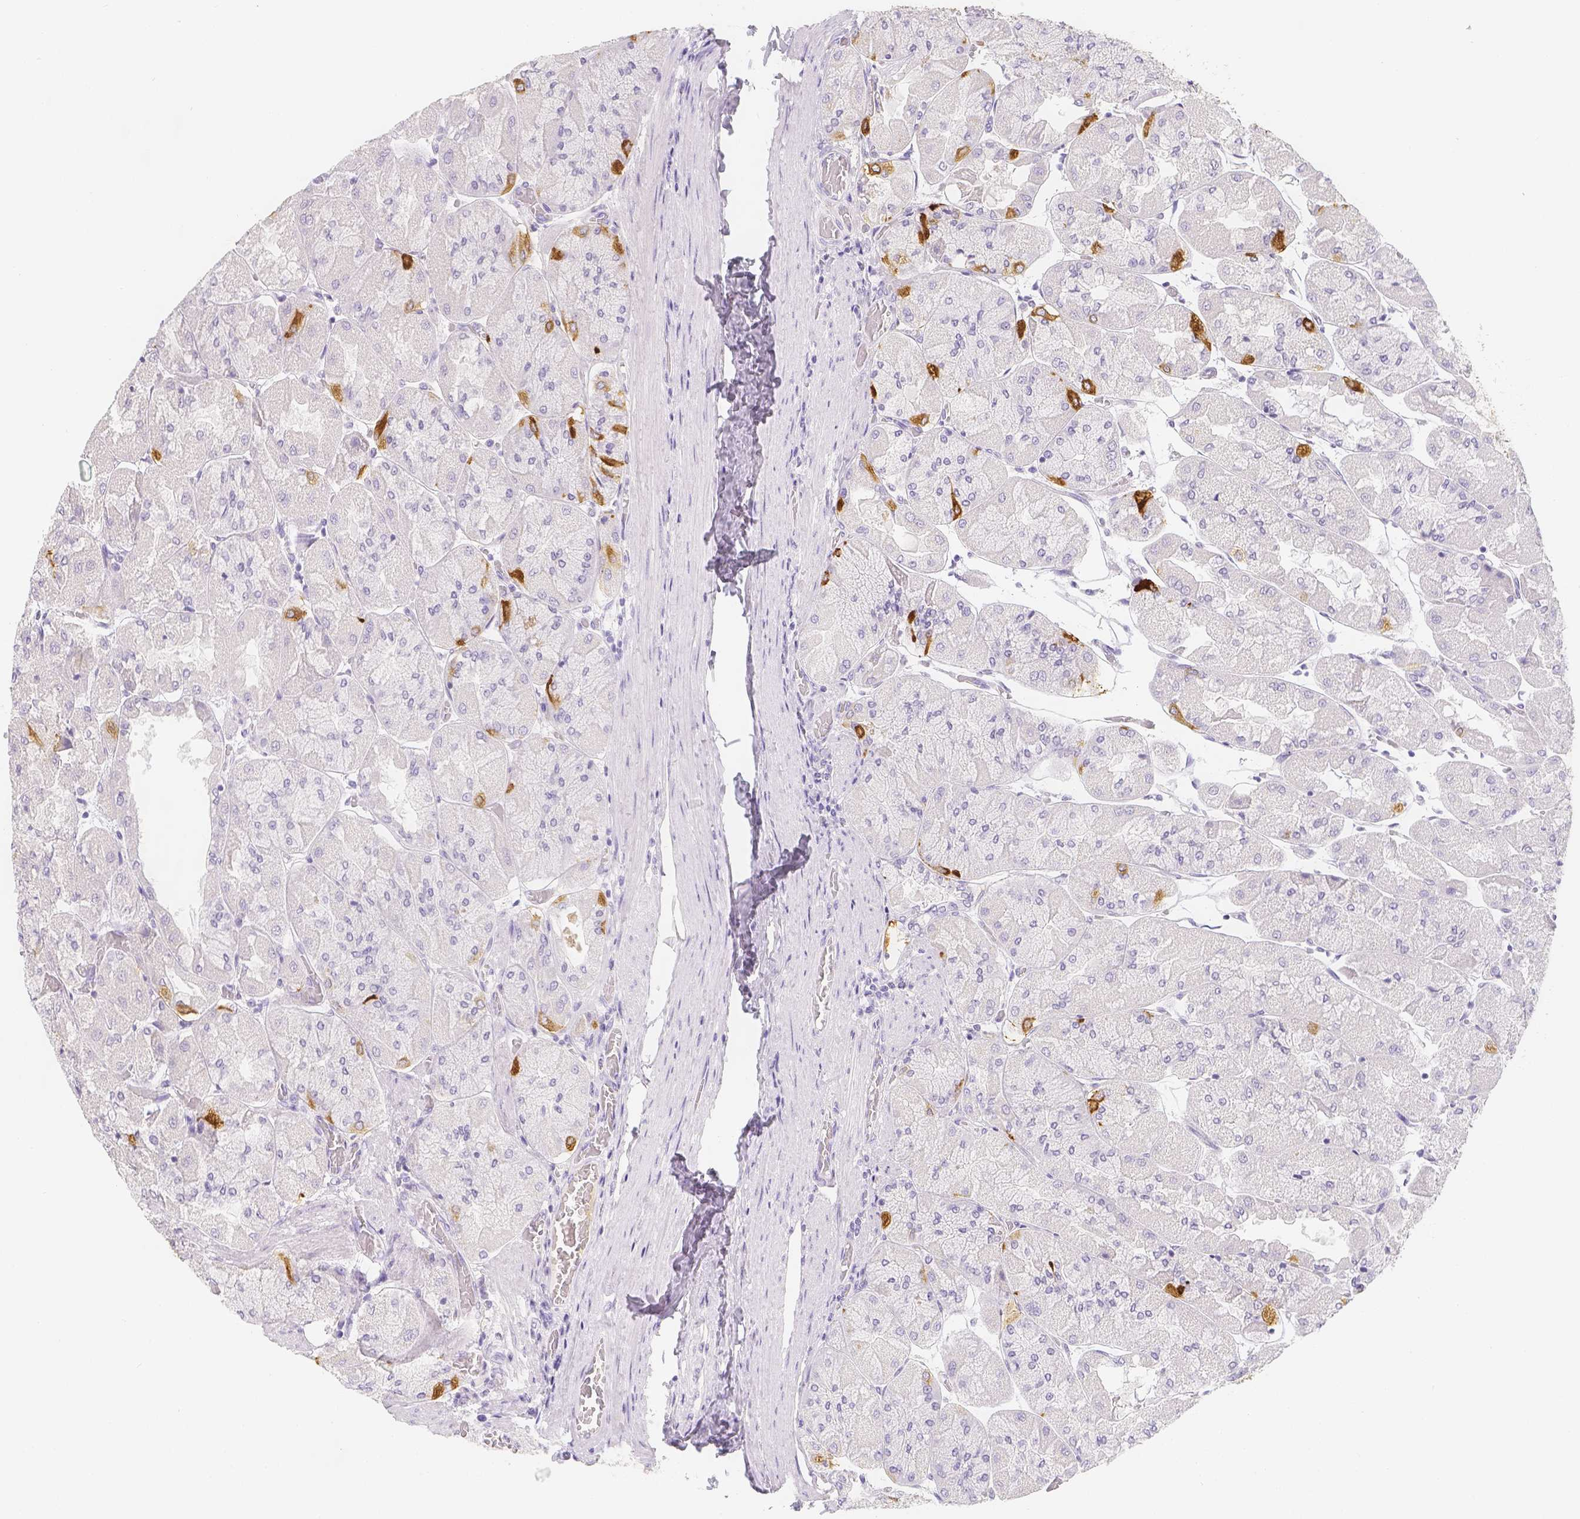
{"staining": {"intensity": "strong", "quantity": "<25%", "location": "cytoplasmic/membranous"}, "tissue": "stomach", "cell_type": "Glandular cells", "image_type": "normal", "snomed": [{"axis": "morphology", "description": "Normal tissue, NOS"}, {"axis": "topography", "description": "Stomach"}], "caption": "Protein expression analysis of normal human stomach reveals strong cytoplasmic/membranous positivity in about <25% of glandular cells. (DAB (3,3'-diaminobenzidine) = brown stain, brightfield microscopy at high magnification).", "gene": "SLC18A1", "patient": {"sex": "female", "age": 61}}